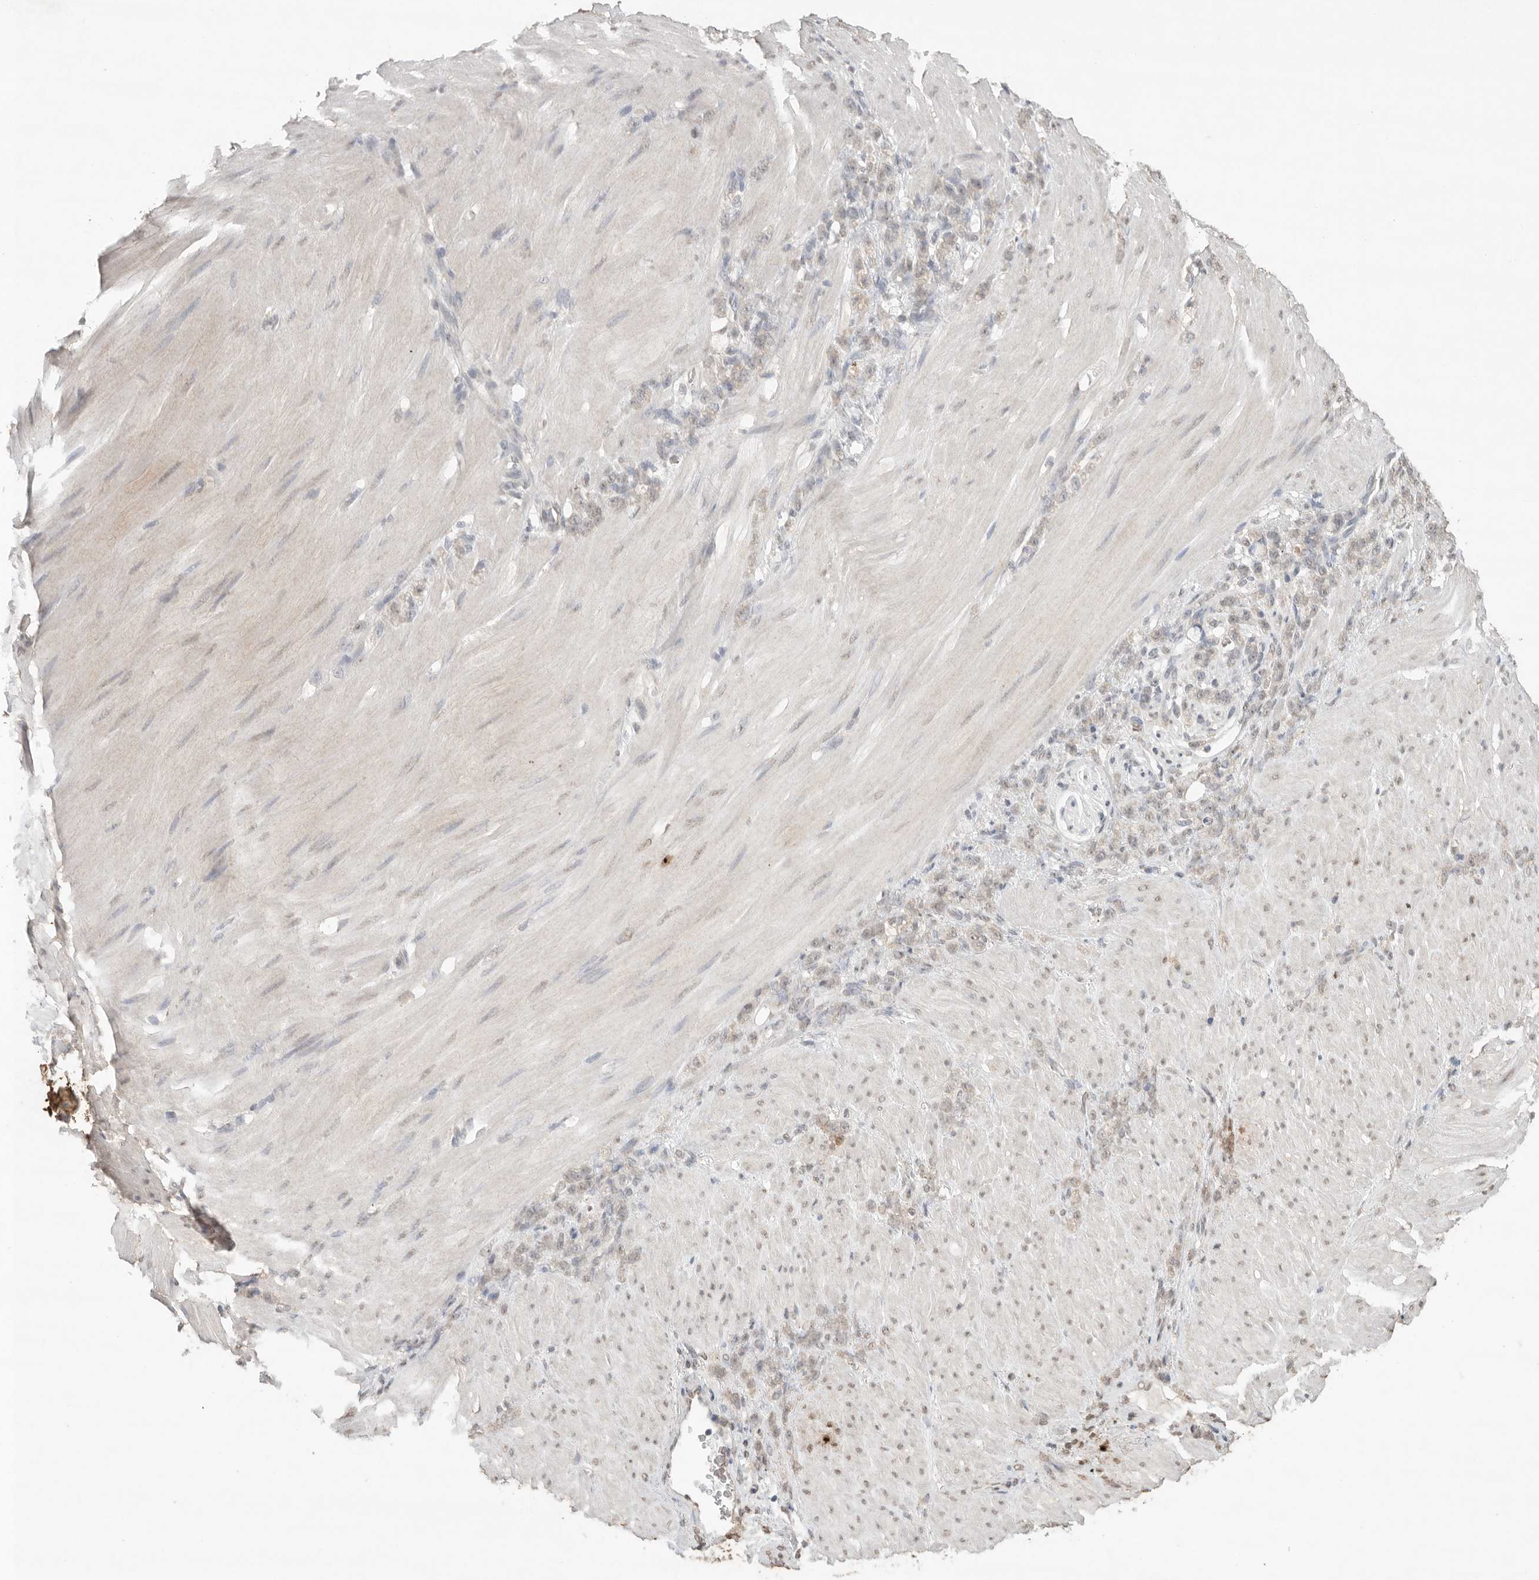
{"staining": {"intensity": "weak", "quantity": ">75%", "location": "nuclear"}, "tissue": "stomach cancer", "cell_type": "Tumor cells", "image_type": "cancer", "snomed": [{"axis": "morphology", "description": "Normal tissue, NOS"}, {"axis": "morphology", "description": "Adenocarcinoma, NOS"}, {"axis": "topography", "description": "Stomach"}], "caption": "Weak nuclear positivity for a protein is appreciated in about >75% of tumor cells of stomach cancer (adenocarcinoma) using IHC.", "gene": "KLK5", "patient": {"sex": "male", "age": 82}}